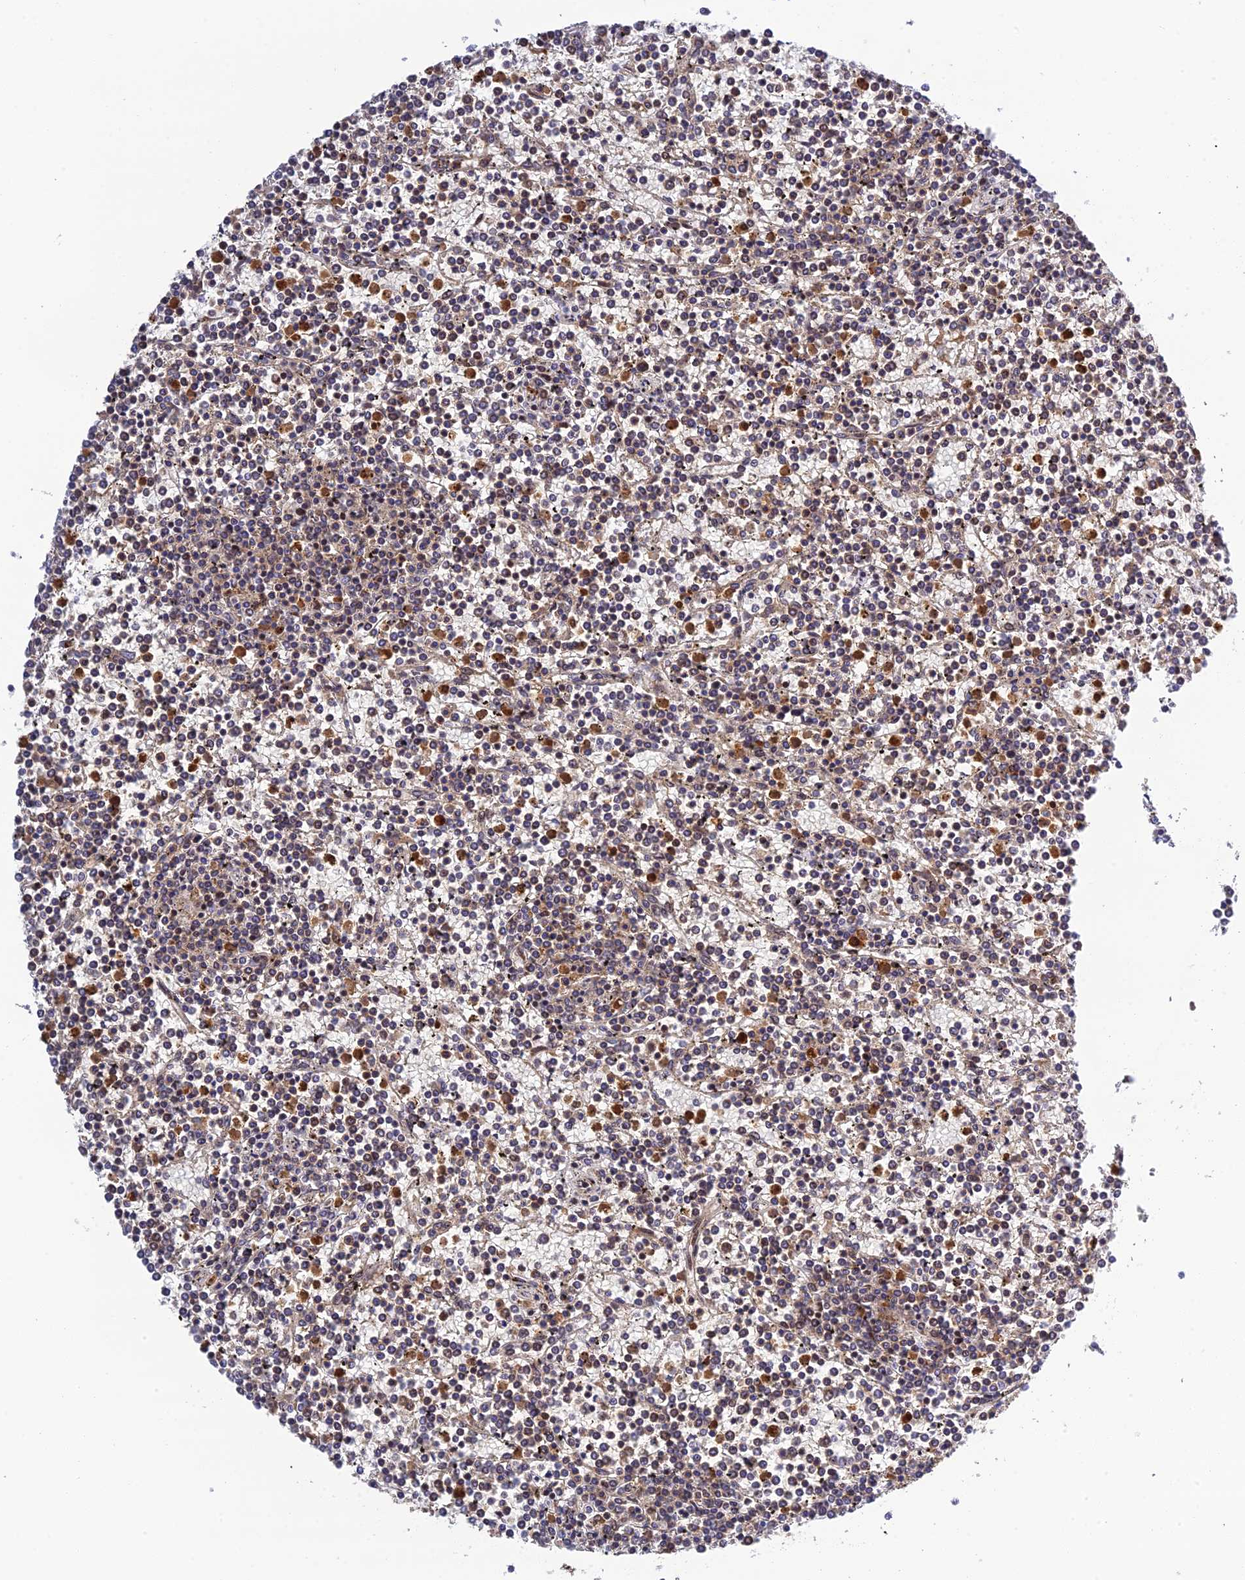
{"staining": {"intensity": "weak", "quantity": "25%-75%", "location": "nuclear"}, "tissue": "lymphoma", "cell_type": "Tumor cells", "image_type": "cancer", "snomed": [{"axis": "morphology", "description": "Malignant lymphoma, non-Hodgkin's type, Low grade"}, {"axis": "topography", "description": "Spleen"}], "caption": "Human lymphoma stained with a brown dye exhibits weak nuclear positive staining in approximately 25%-75% of tumor cells.", "gene": "REXO1", "patient": {"sex": "female", "age": 19}}